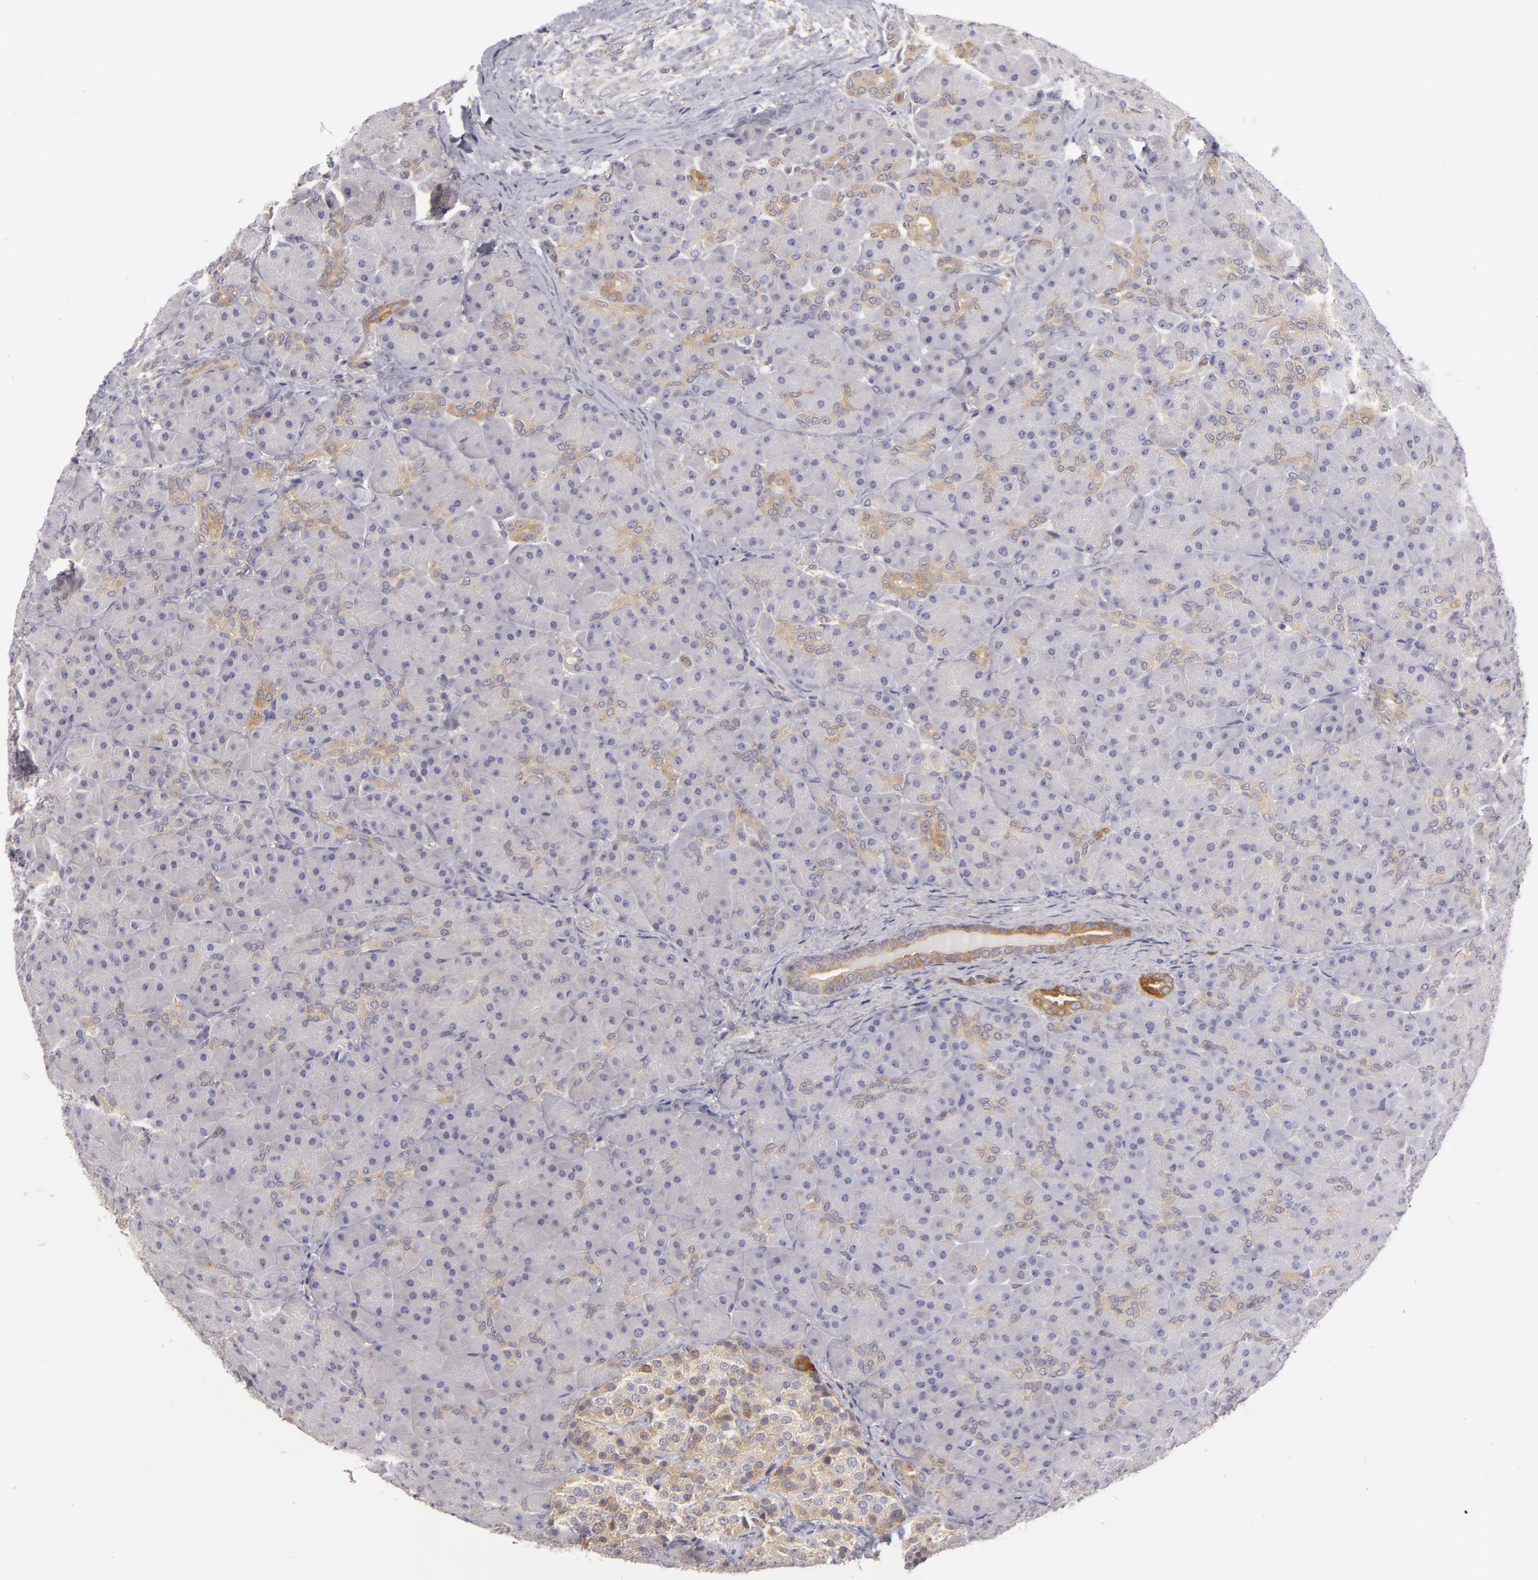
{"staining": {"intensity": "moderate", "quantity": "<25%", "location": "cytoplasmic/membranous"}, "tissue": "pancreas", "cell_type": "Exocrine glandular cells", "image_type": "normal", "snomed": [{"axis": "morphology", "description": "Normal tissue, NOS"}, {"axis": "topography", "description": "Pancreas"}], "caption": "Benign pancreas demonstrates moderate cytoplasmic/membranous positivity in approximately <25% of exocrine glandular cells.", "gene": "MMP10", "patient": {"sex": "male", "age": 66}}